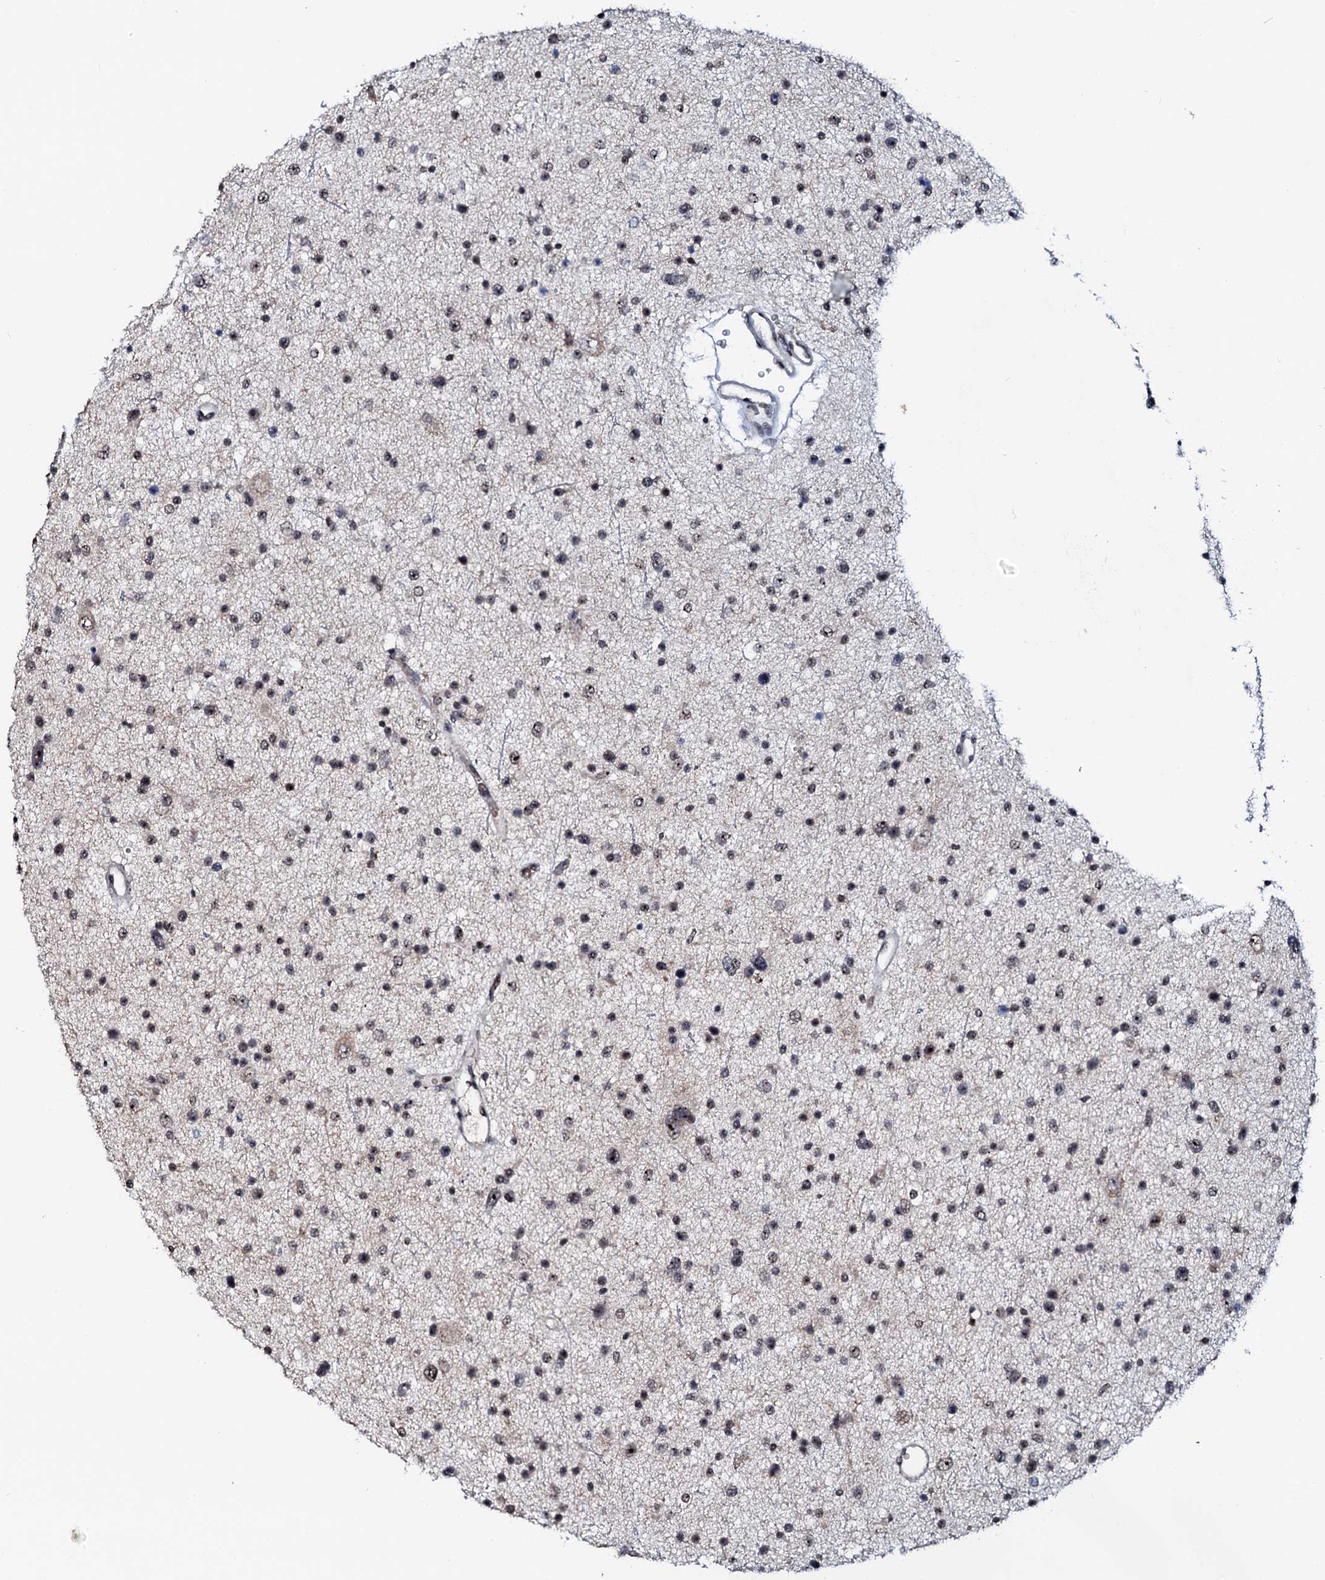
{"staining": {"intensity": "weak", "quantity": "<25%", "location": "nuclear"}, "tissue": "glioma", "cell_type": "Tumor cells", "image_type": "cancer", "snomed": [{"axis": "morphology", "description": "Glioma, malignant, Low grade"}, {"axis": "topography", "description": "Brain"}], "caption": "Photomicrograph shows no significant protein expression in tumor cells of malignant glioma (low-grade).", "gene": "NEUROG3", "patient": {"sex": "female", "age": 37}}